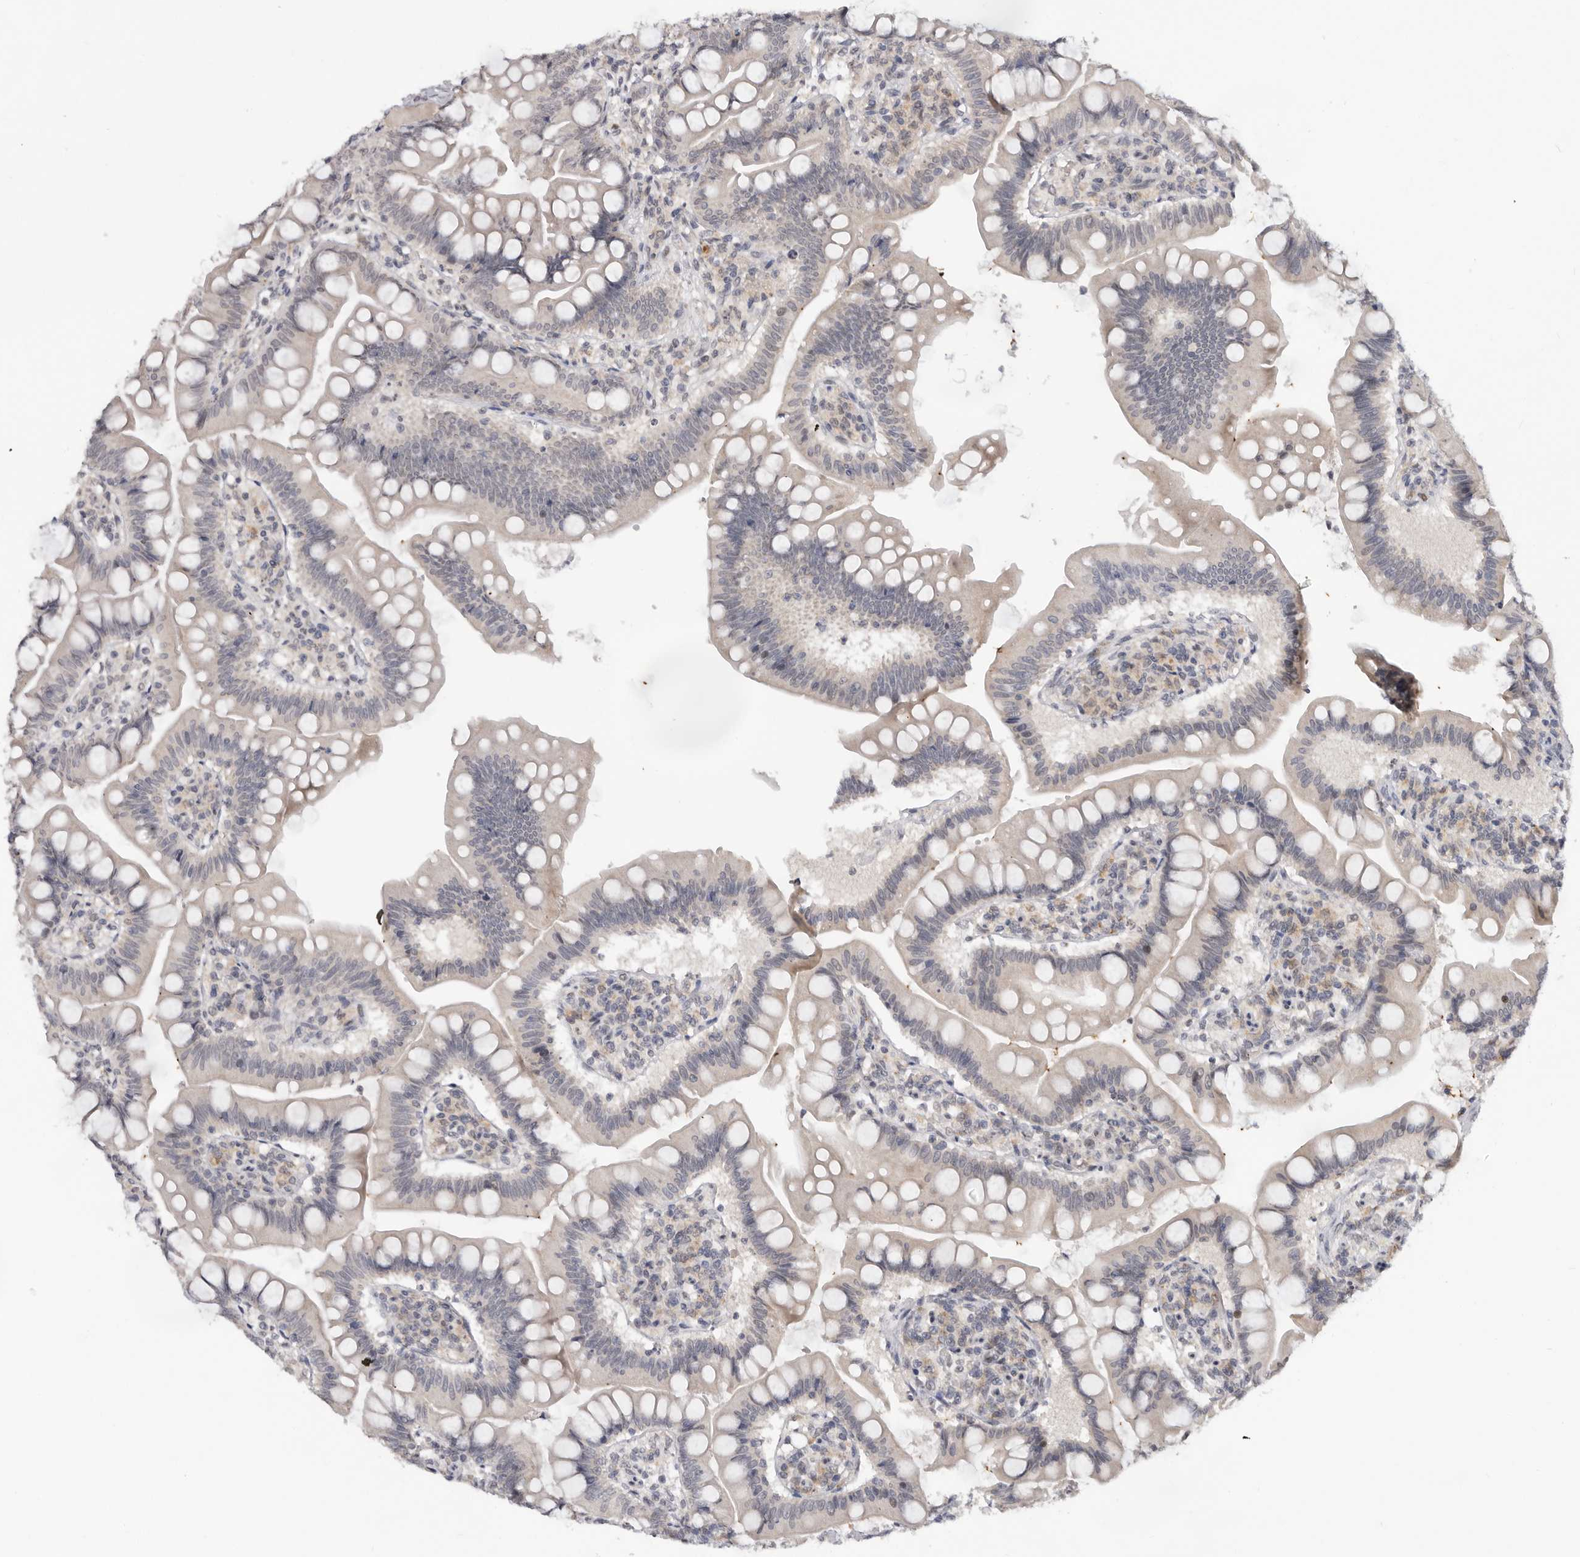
{"staining": {"intensity": "moderate", "quantity": "25%-75%", "location": "cytoplasmic/membranous,nuclear"}, "tissue": "small intestine", "cell_type": "Glandular cells", "image_type": "normal", "snomed": [{"axis": "morphology", "description": "Normal tissue, NOS"}, {"axis": "topography", "description": "Small intestine"}], "caption": "A histopathology image of human small intestine stained for a protein exhibits moderate cytoplasmic/membranous,nuclear brown staining in glandular cells. Ihc stains the protein of interest in brown and the nuclei are stained blue.", "gene": "BRCA2", "patient": {"sex": "male", "age": 7}}